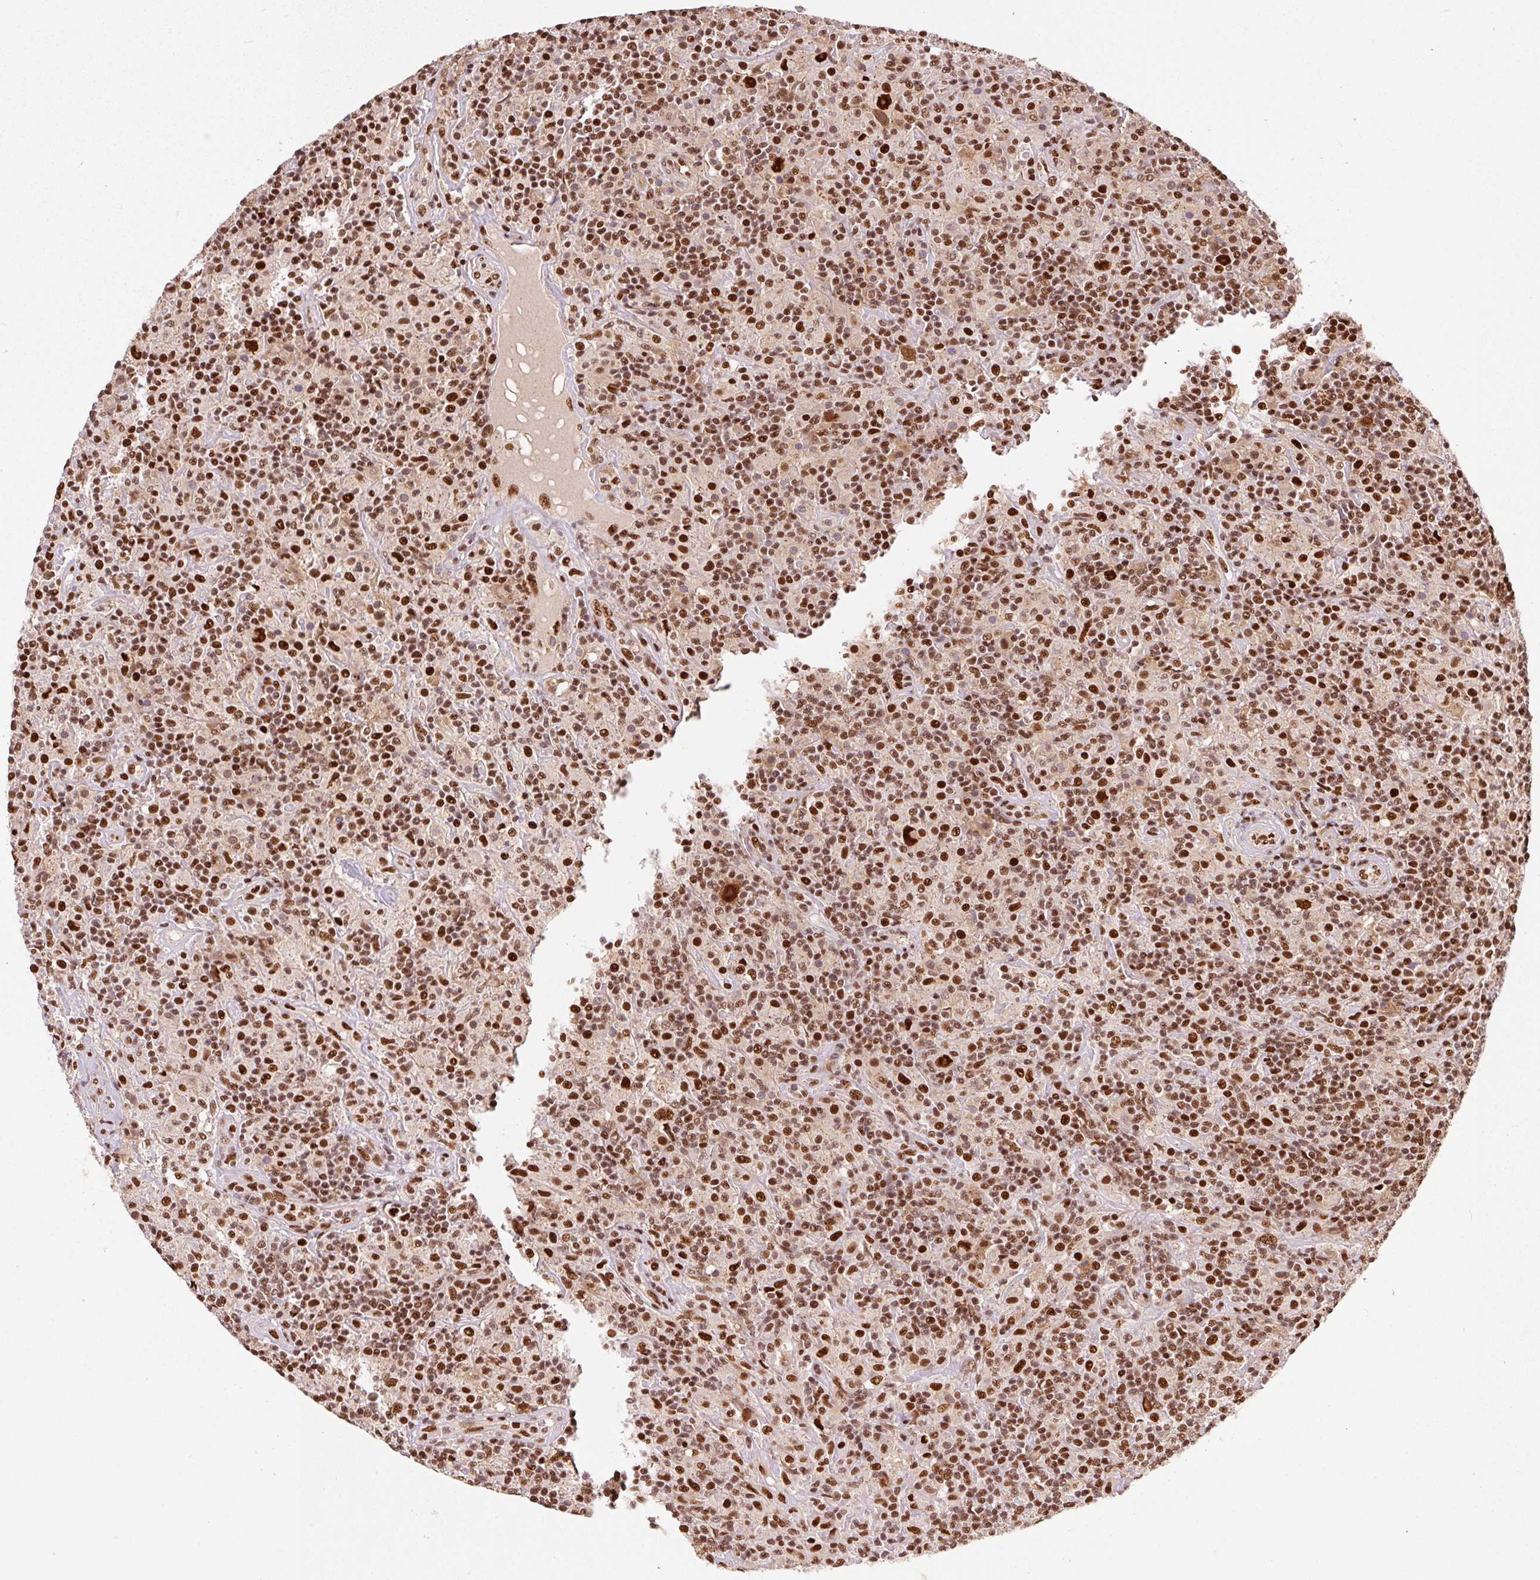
{"staining": {"intensity": "strong", "quantity": ">75%", "location": "nuclear"}, "tissue": "lymphoma", "cell_type": "Tumor cells", "image_type": "cancer", "snomed": [{"axis": "morphology", "description": "Hodgkin's disease, NOS"}, {"axis": "topography", "description": "Lymph node"}], "caption": "Brown immunohistochemical staining in human lymphoma shows strong nuclear staining in about >75% of tumor cells.", "gene": "GPR139", "patient": {"sex": "male", "age": 70}}